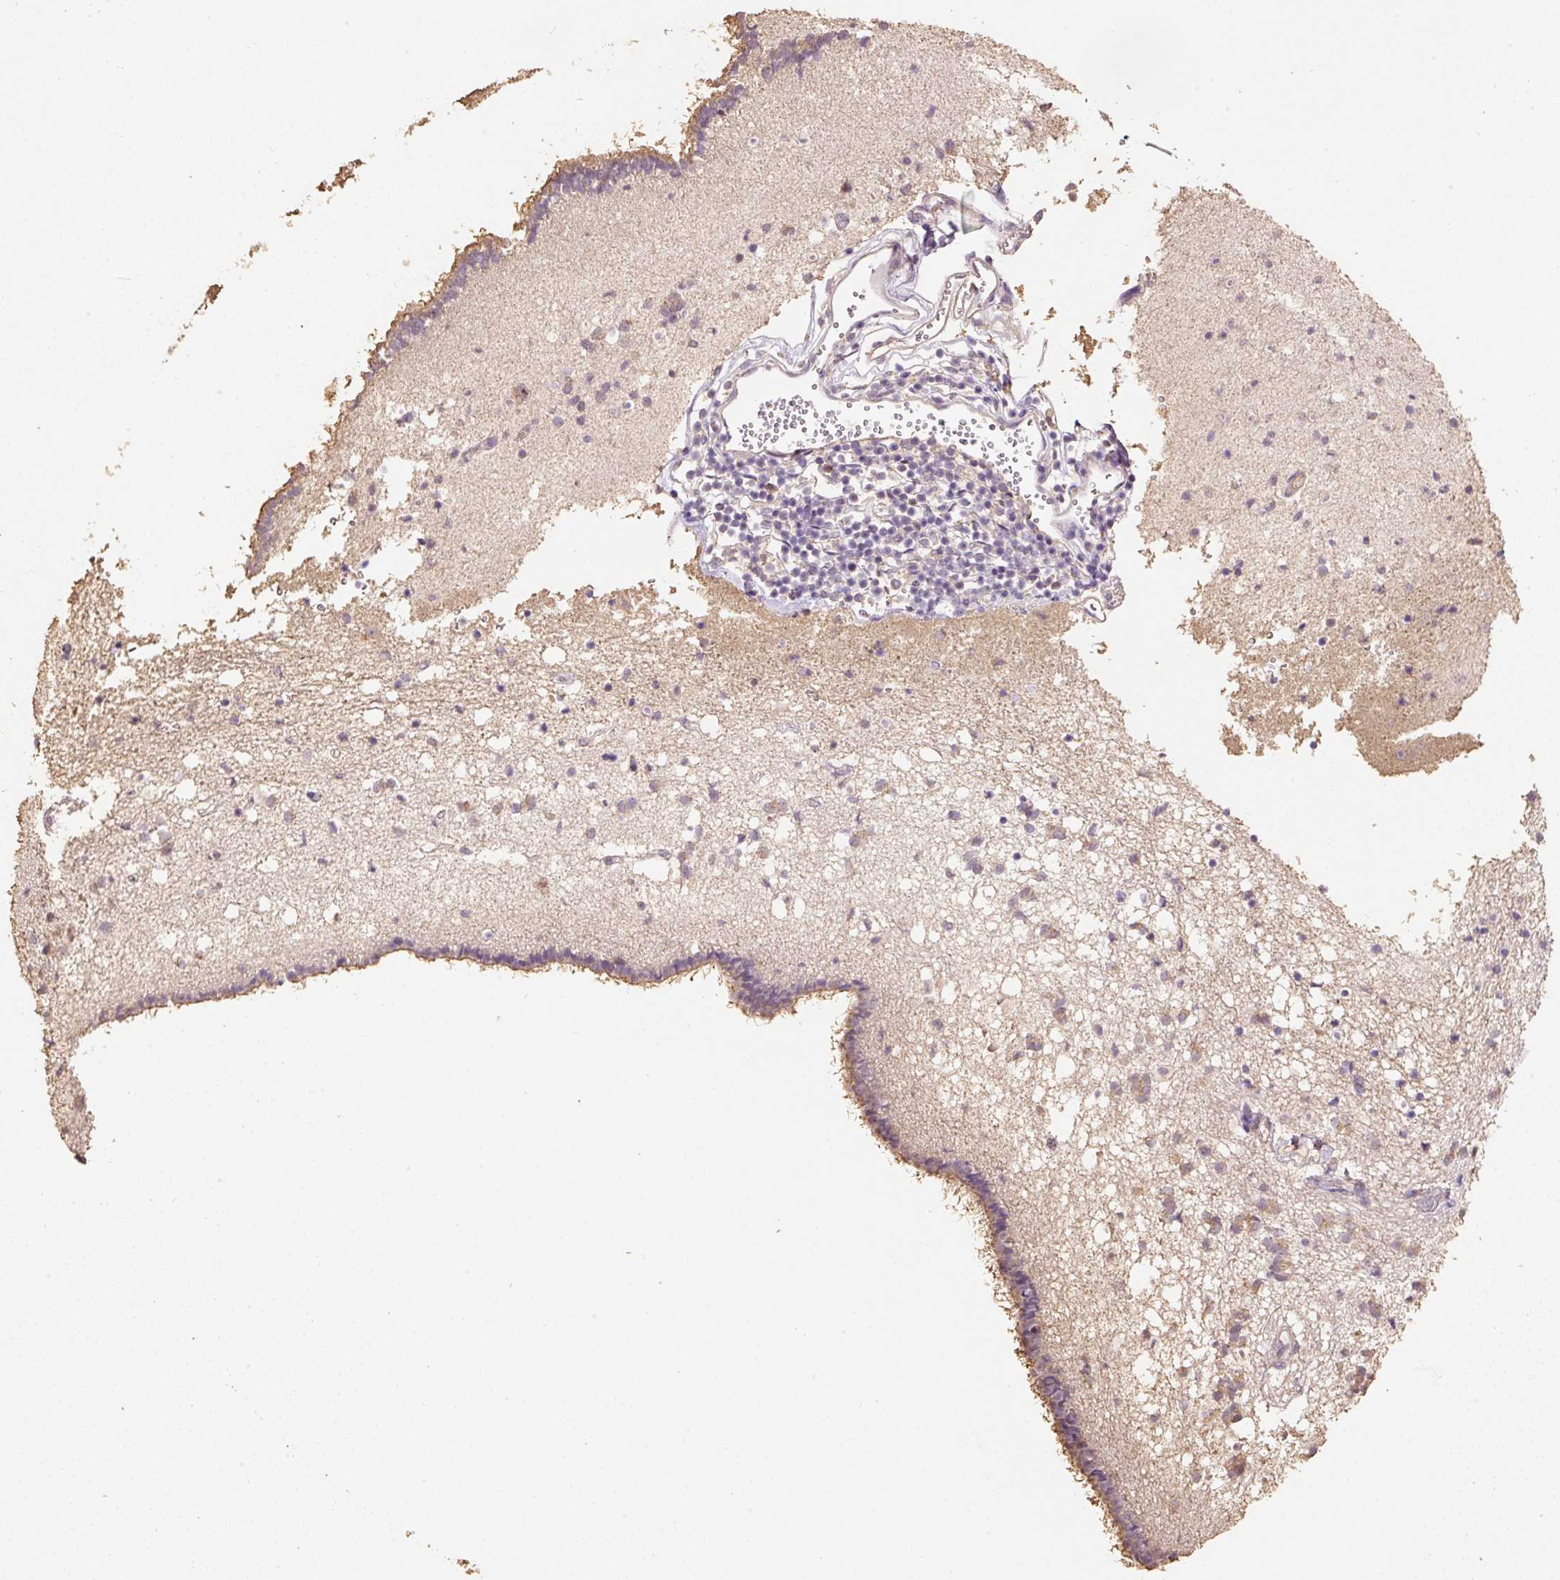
{"staining": {"intensity": "negative", "quantity": "none", "location": "none"}, "tissue": "caudate", "cell_type": "Glial cells", "image_type": "normal", "snomed": [{"axis": "morphology", "description": "Normal tissue, NOS"}, {"axis": "topography", "description": "Lateral ventricle wall"}], "caption": "Micrograph shows no significant protein expression in glial cells of unremarkable caudate.", "gene": "HERC2", "patient": {"sex": "male", "age": 58}}